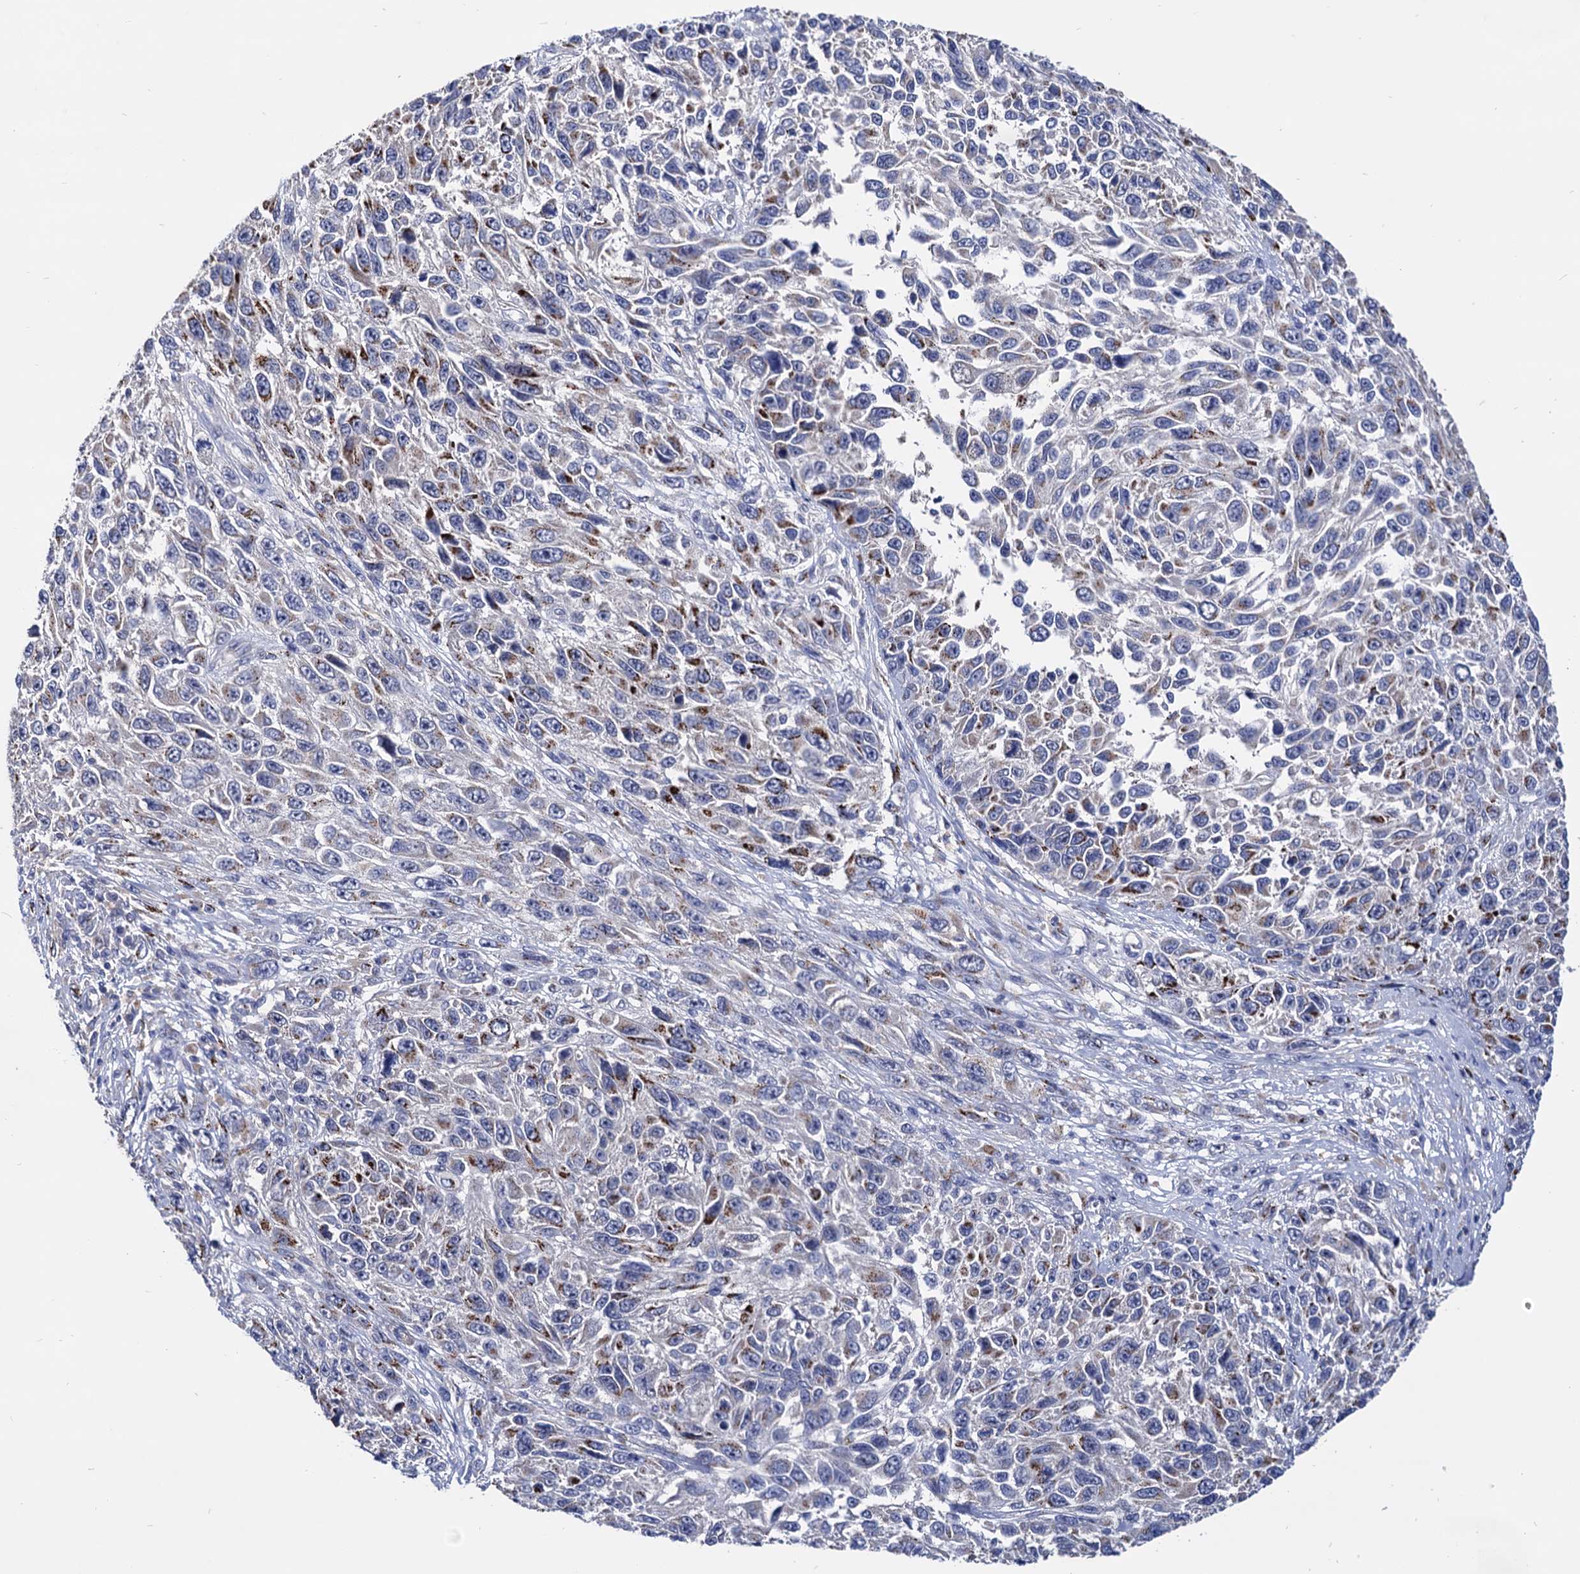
{"staining": {"intensity": "moderate", "quantity": "25%-75%", "location": "cytoplasmic/membranous"}, "tissue": "melanoma", "cell_type": "Tumor cells", "image_type": "cancer", "snomed": [{"axis": "morphology", "description": "Normal tissue, NOS"}, {"axis": "morphology", "description": "Malignant melanoma, NOS"}, {"axis": "topography", "description": "Skin"}], "caption": "Melanoma stained with IHC demonstrates moderate cytoplasmic/membranous positivity in about 25%-75% of tumor cells. (DAB (3,3'-diaminobenzidine) IHC, brown staining for protein, blue staining for nuclei).", "gene": "ESD", "patient": {"sex": "female", "age": 96}}